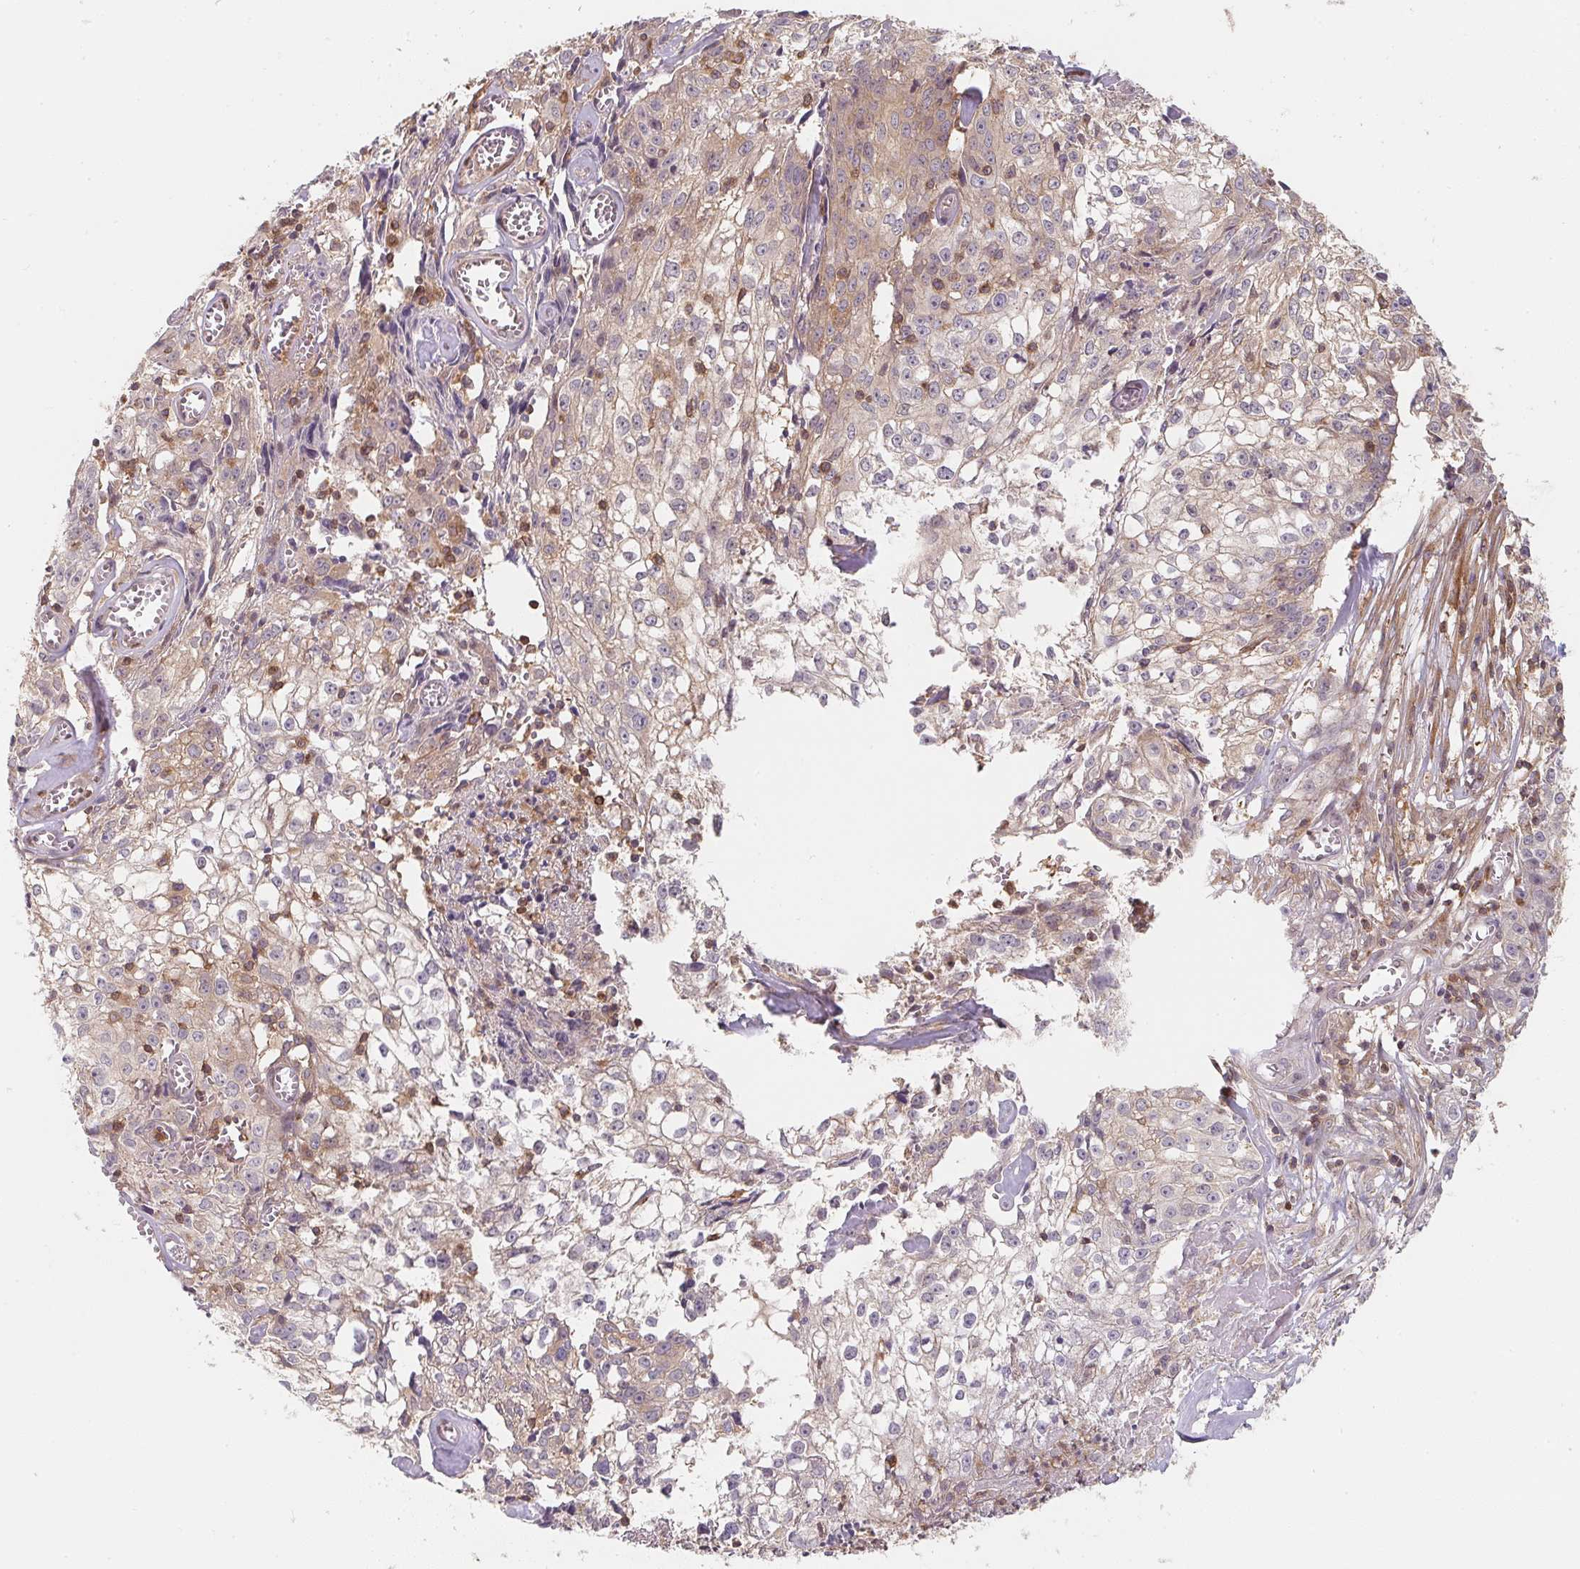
{"staining": {"intensity": "negative", "quantity": "none", "location": "none"}, "tissue": "cervical cancer", "cell_type": "Tumor cells", "image_type": "cancer", "snomed": [{"axis": "morphology", "description": "Squamous cell carcinoma, NOS"}, {"axis": "topography", "description": "Cervix"}], "caption": "Cervical cancer (squamous cell carcinoma) stained for a protein using immunohistochemistry (IHC) shows no positivity tumor cells.", "gene": "ANKRD13A", "patient": {"sex": "female", "age": 85}}